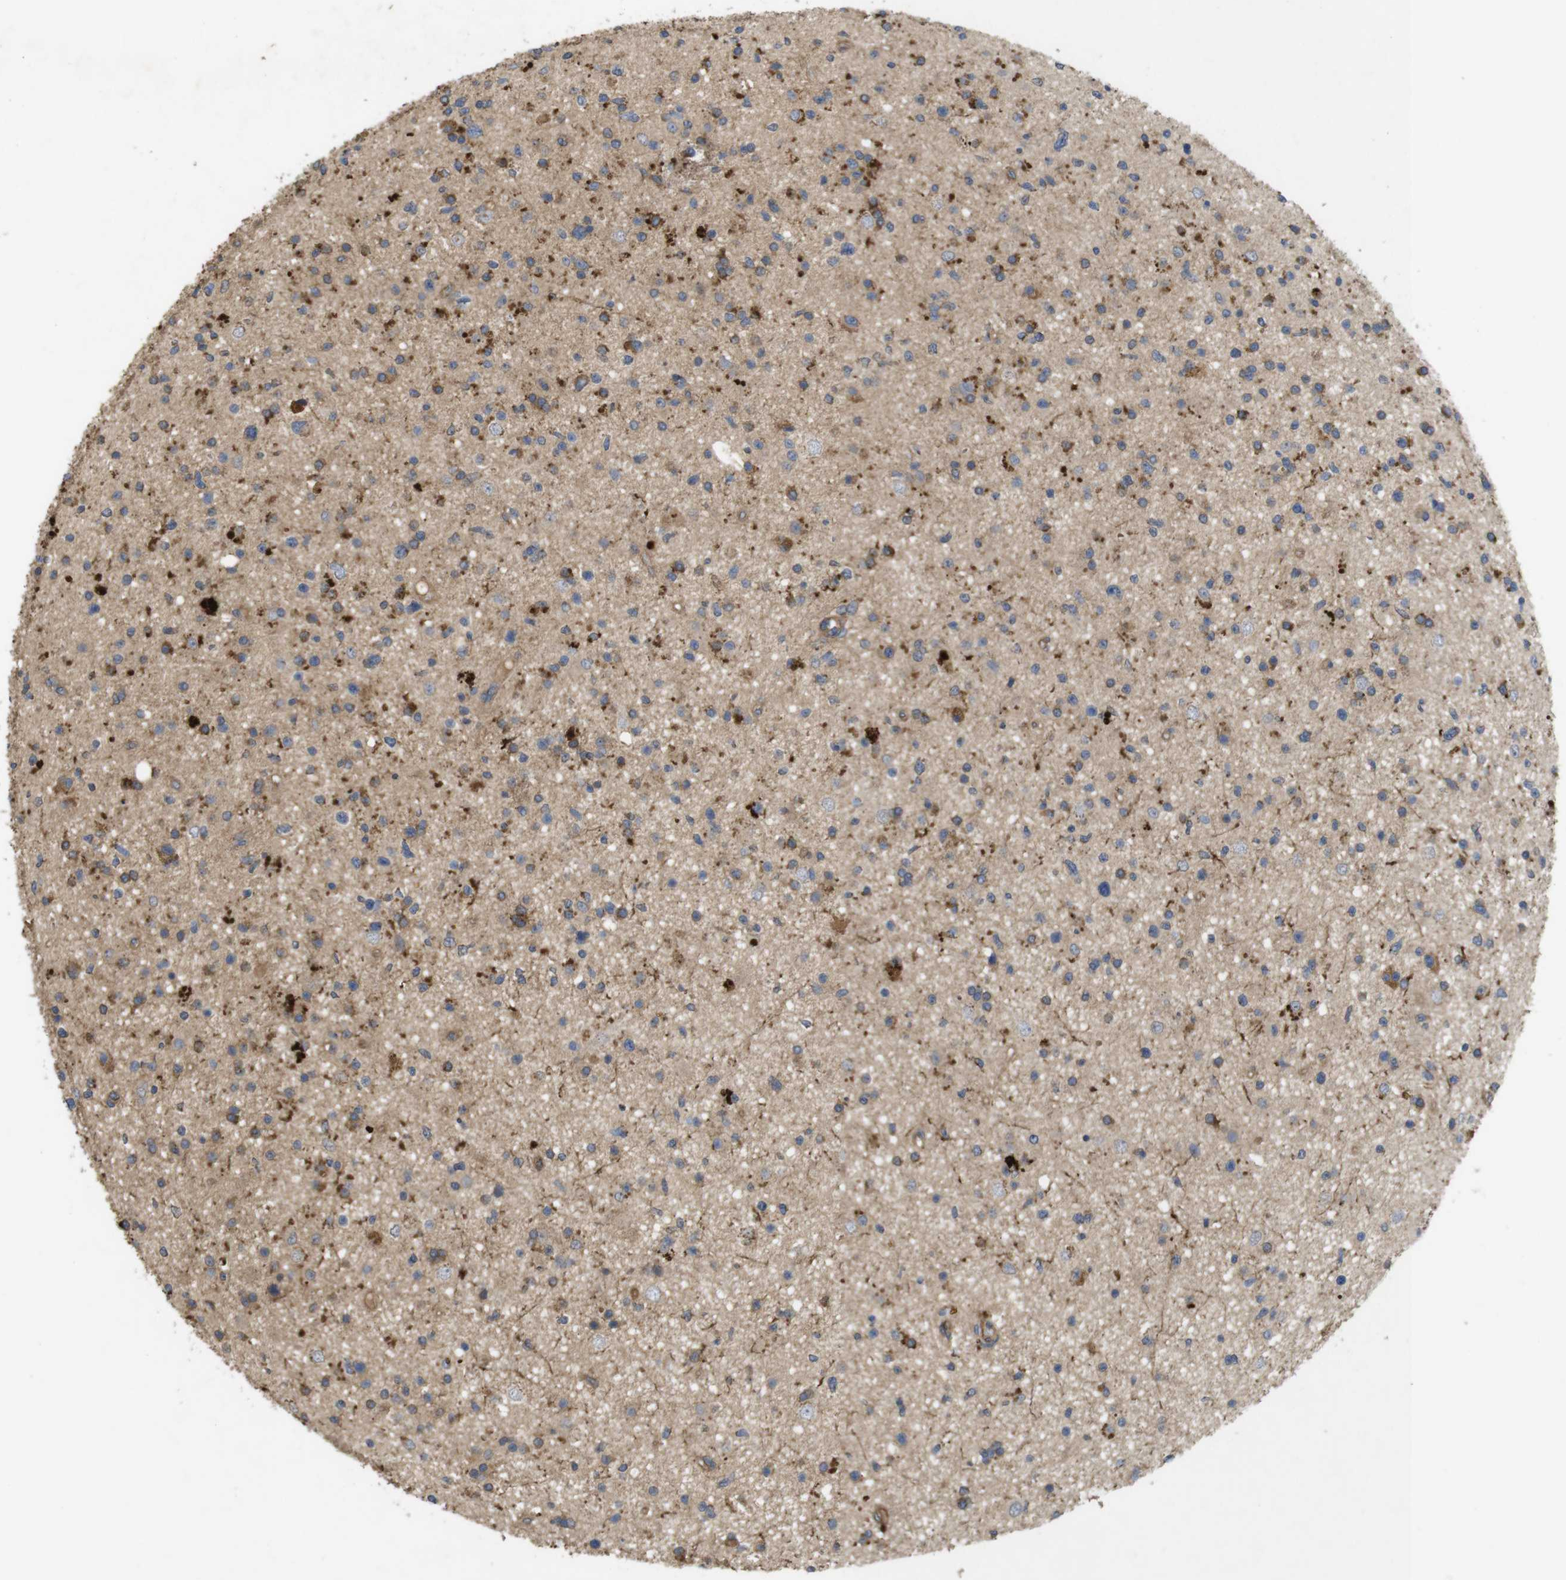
{"staining": {"intensity": "weak", "quantity": ">75%", "location": "cytoplasmic/membranous"}, "tissue": "glioma", "cell_type": "Tumor cells", "image_type": "cancer", "snomed": [{"axis": "morphology", "description": "Glioma, malignant, High grade"}, {"axis": "topography", "description": "Brain"}], "caption": "Immunohistochemistry (IHC) histopathology image of neoplastic tissue: human malignant glioma (high-grade) stained using IHC displays low levels of weak protein expression localized specifically in the cytoplasmic/membranous of tumor cells, appearing as a cytoplasmic/membranous brown color.", "gene": "KCNS3", "patient": {"sex": "male", "age": 33}}